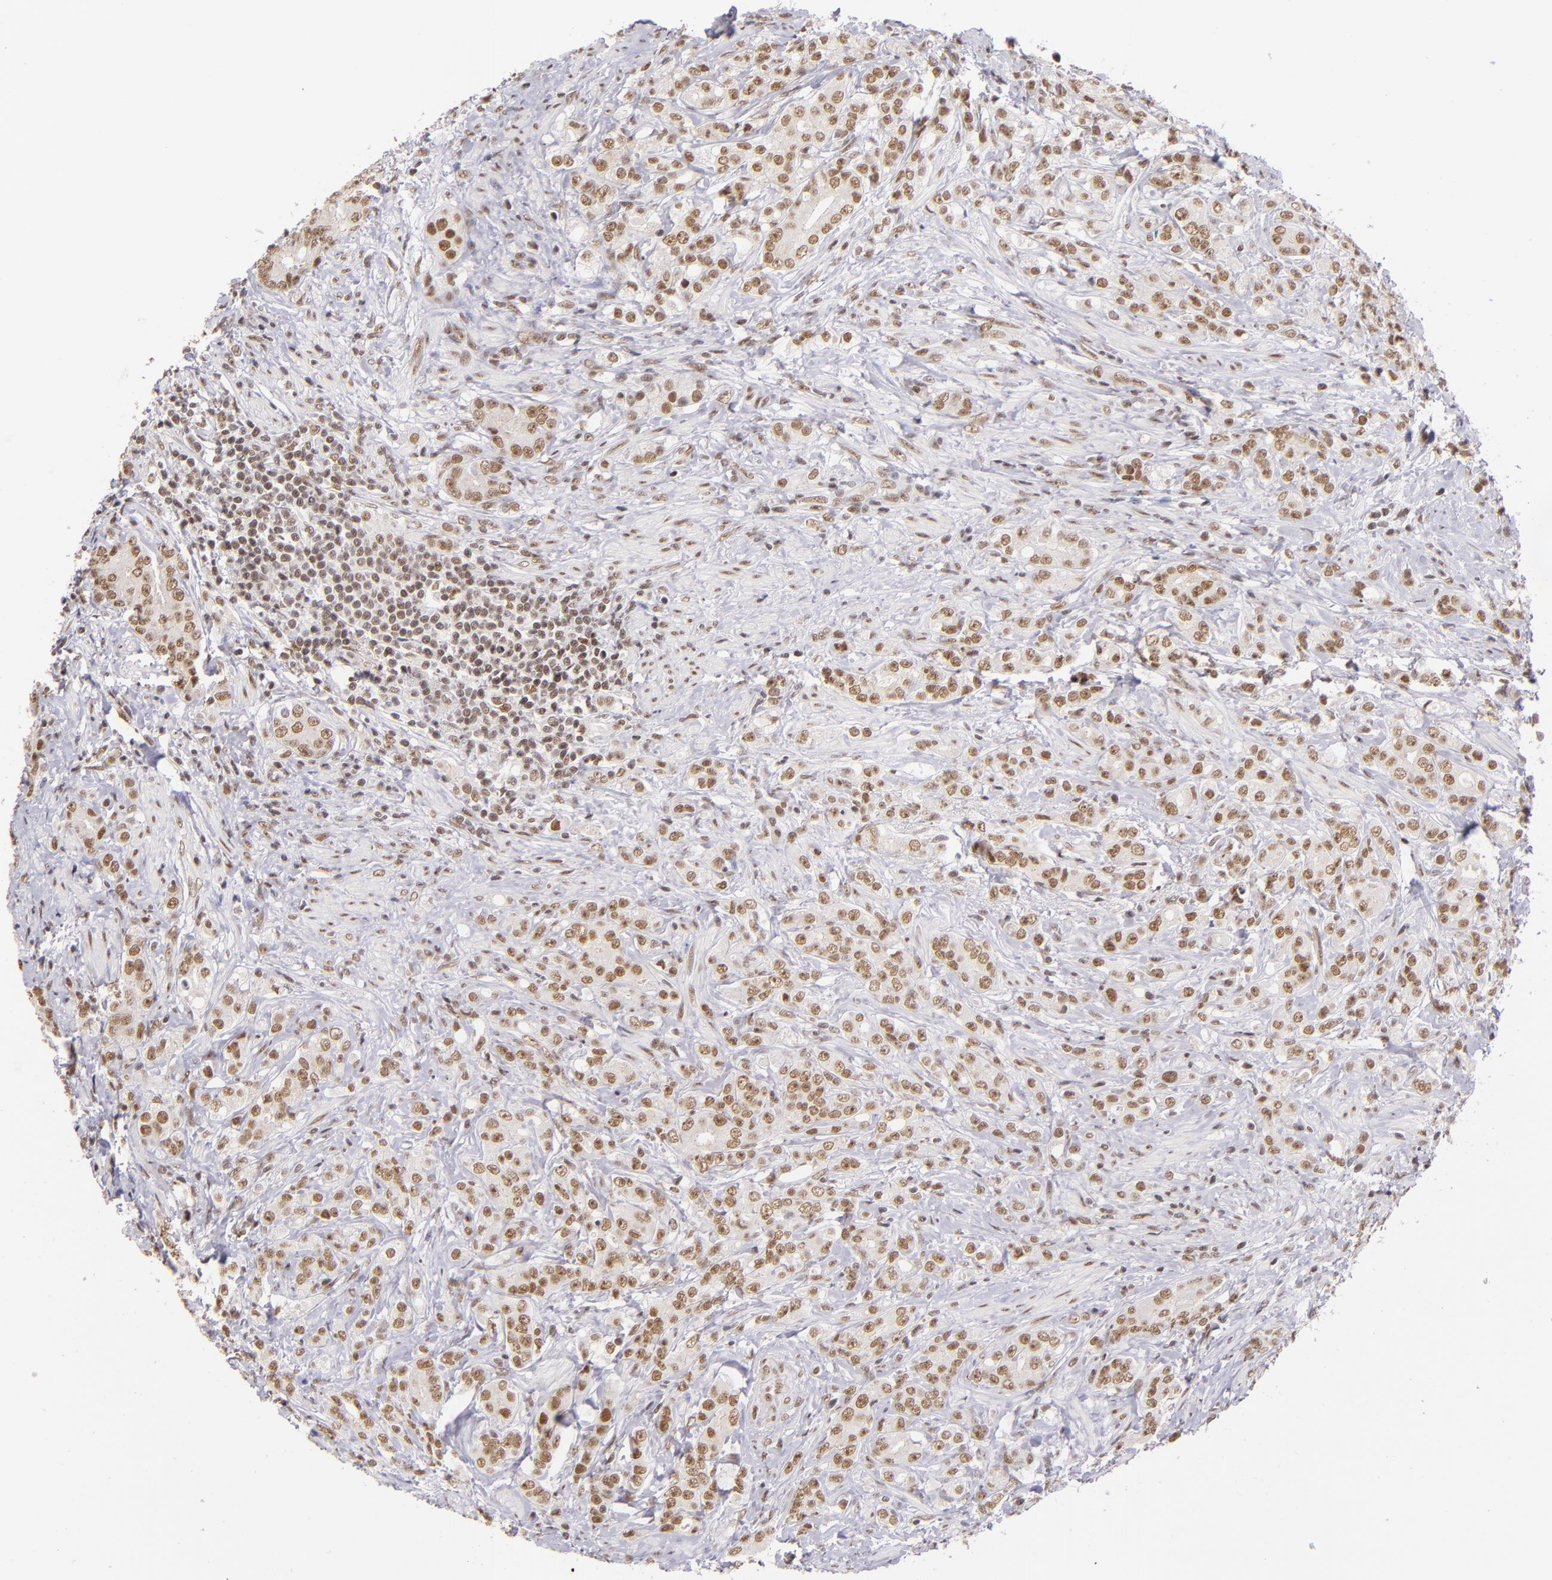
{"staining": {"intensity": "moderate", "quantity": ">75%", "location": "nuclear"}, "tissue": "prostate cancer", "cell_type": "Tumor cells", "image_type": "cancer", "snomed": [{"axis": "morphology", "description": "Adenocarcinoma, Medium grade"}, {"axis": "topography", "description": "Prostate"}], "caption": "Protein expression analysis of medium-grade adenocarcinoma (prostate) demonstrates moderate nuclear staining in about >75% of tumor cells. The protein of interest is stained brown, and the nuclei are stained in blue (DAB IHC with brightfield microscopy, high magnification).", "gene": "ZNF148", "patient": {"sex": "male", "age": 59}}